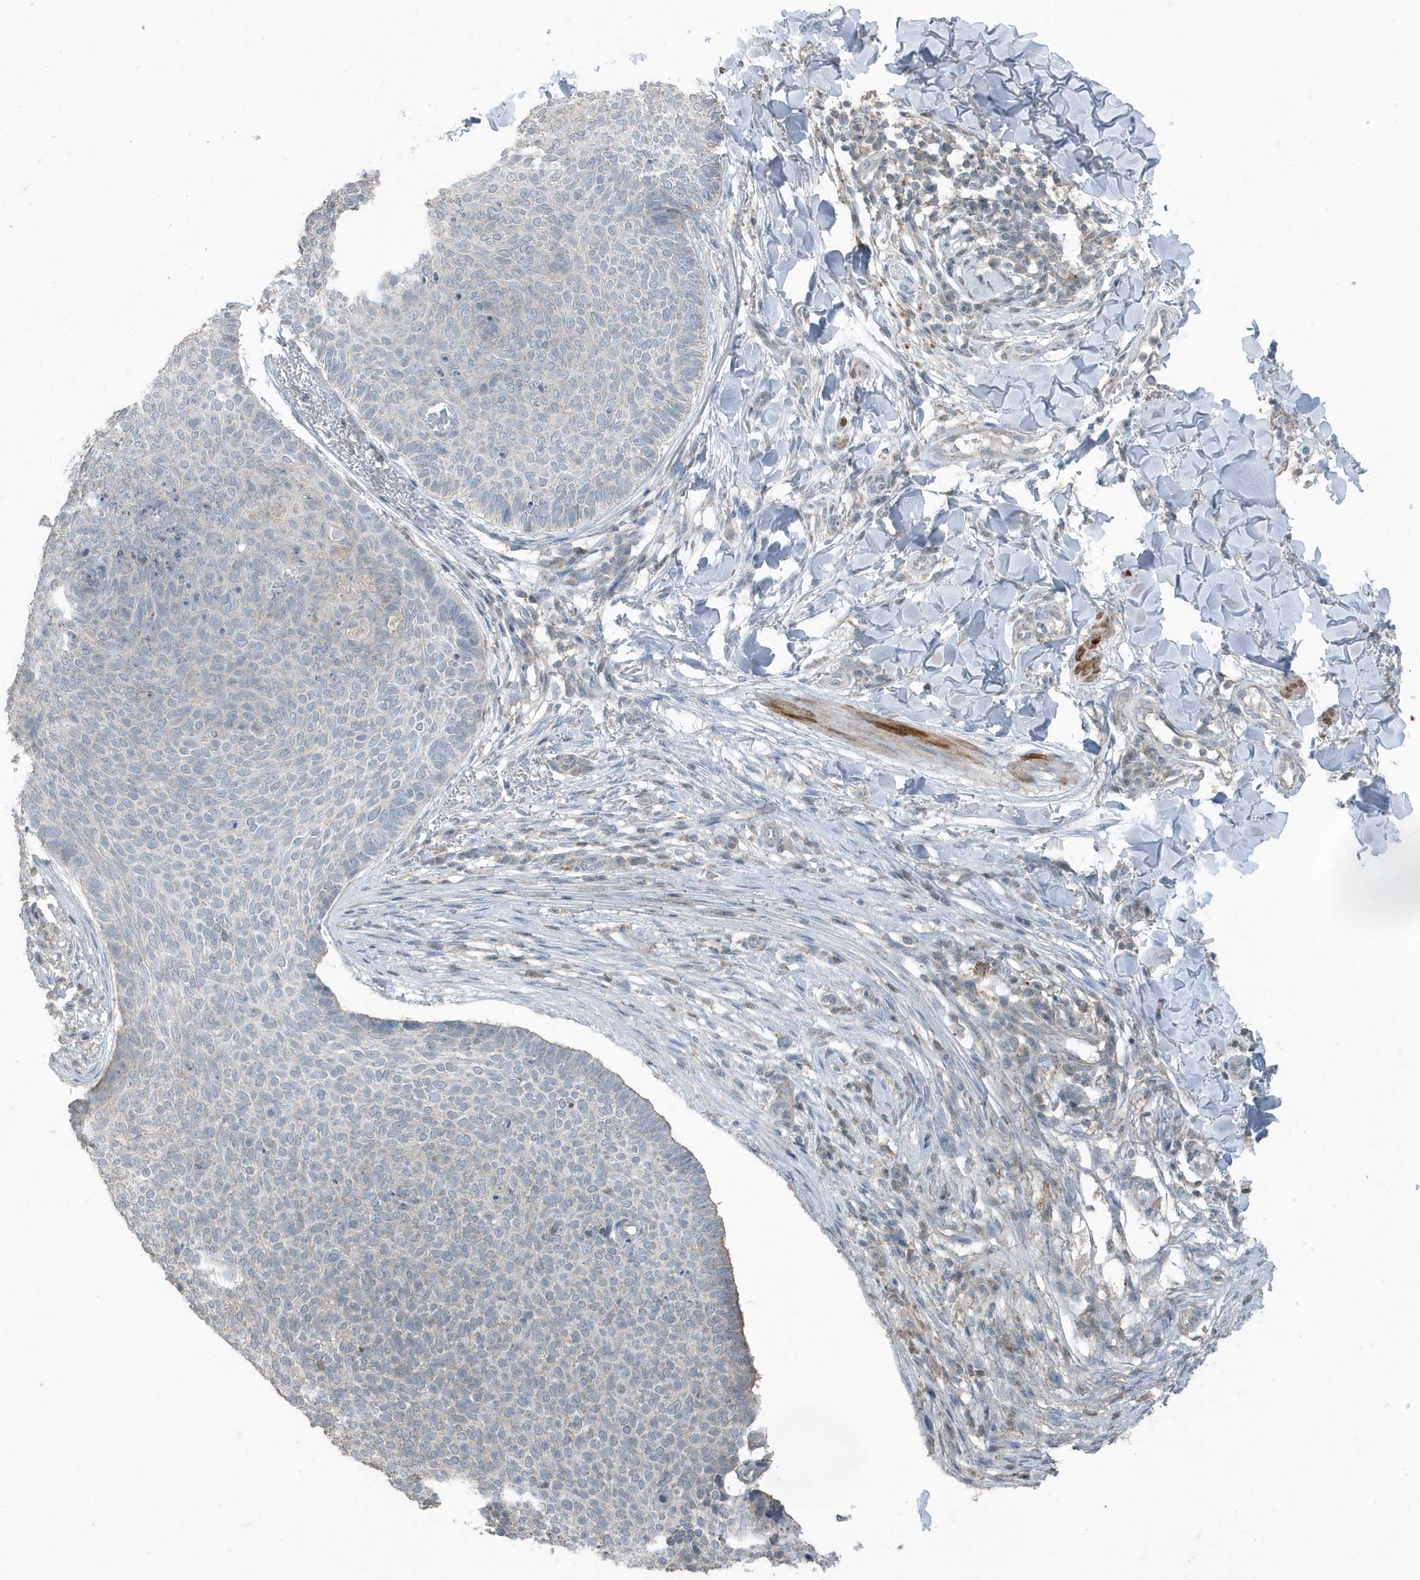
{"staining": {"intensity": "negative", "quantity": "none", "location": "none"}, "tissue": "skin cancer", "cell_type": "Tumor cells", "image_type": "cancer", "snomed": [{"axis": "morphology", "description": "Normal tissue, NOS"}, {"axis": "morphology", "description": "Basal cell carcinoma"}, {"axis": "topography", "description": "Skin"}], "caption": "A high-resolution image shows immunohistochemistry staining of skin cancer, which exhibits no significant positivity in tumor cells.", "gene": "ACTC1", "patient": {"sex": "male", "age": 50}}